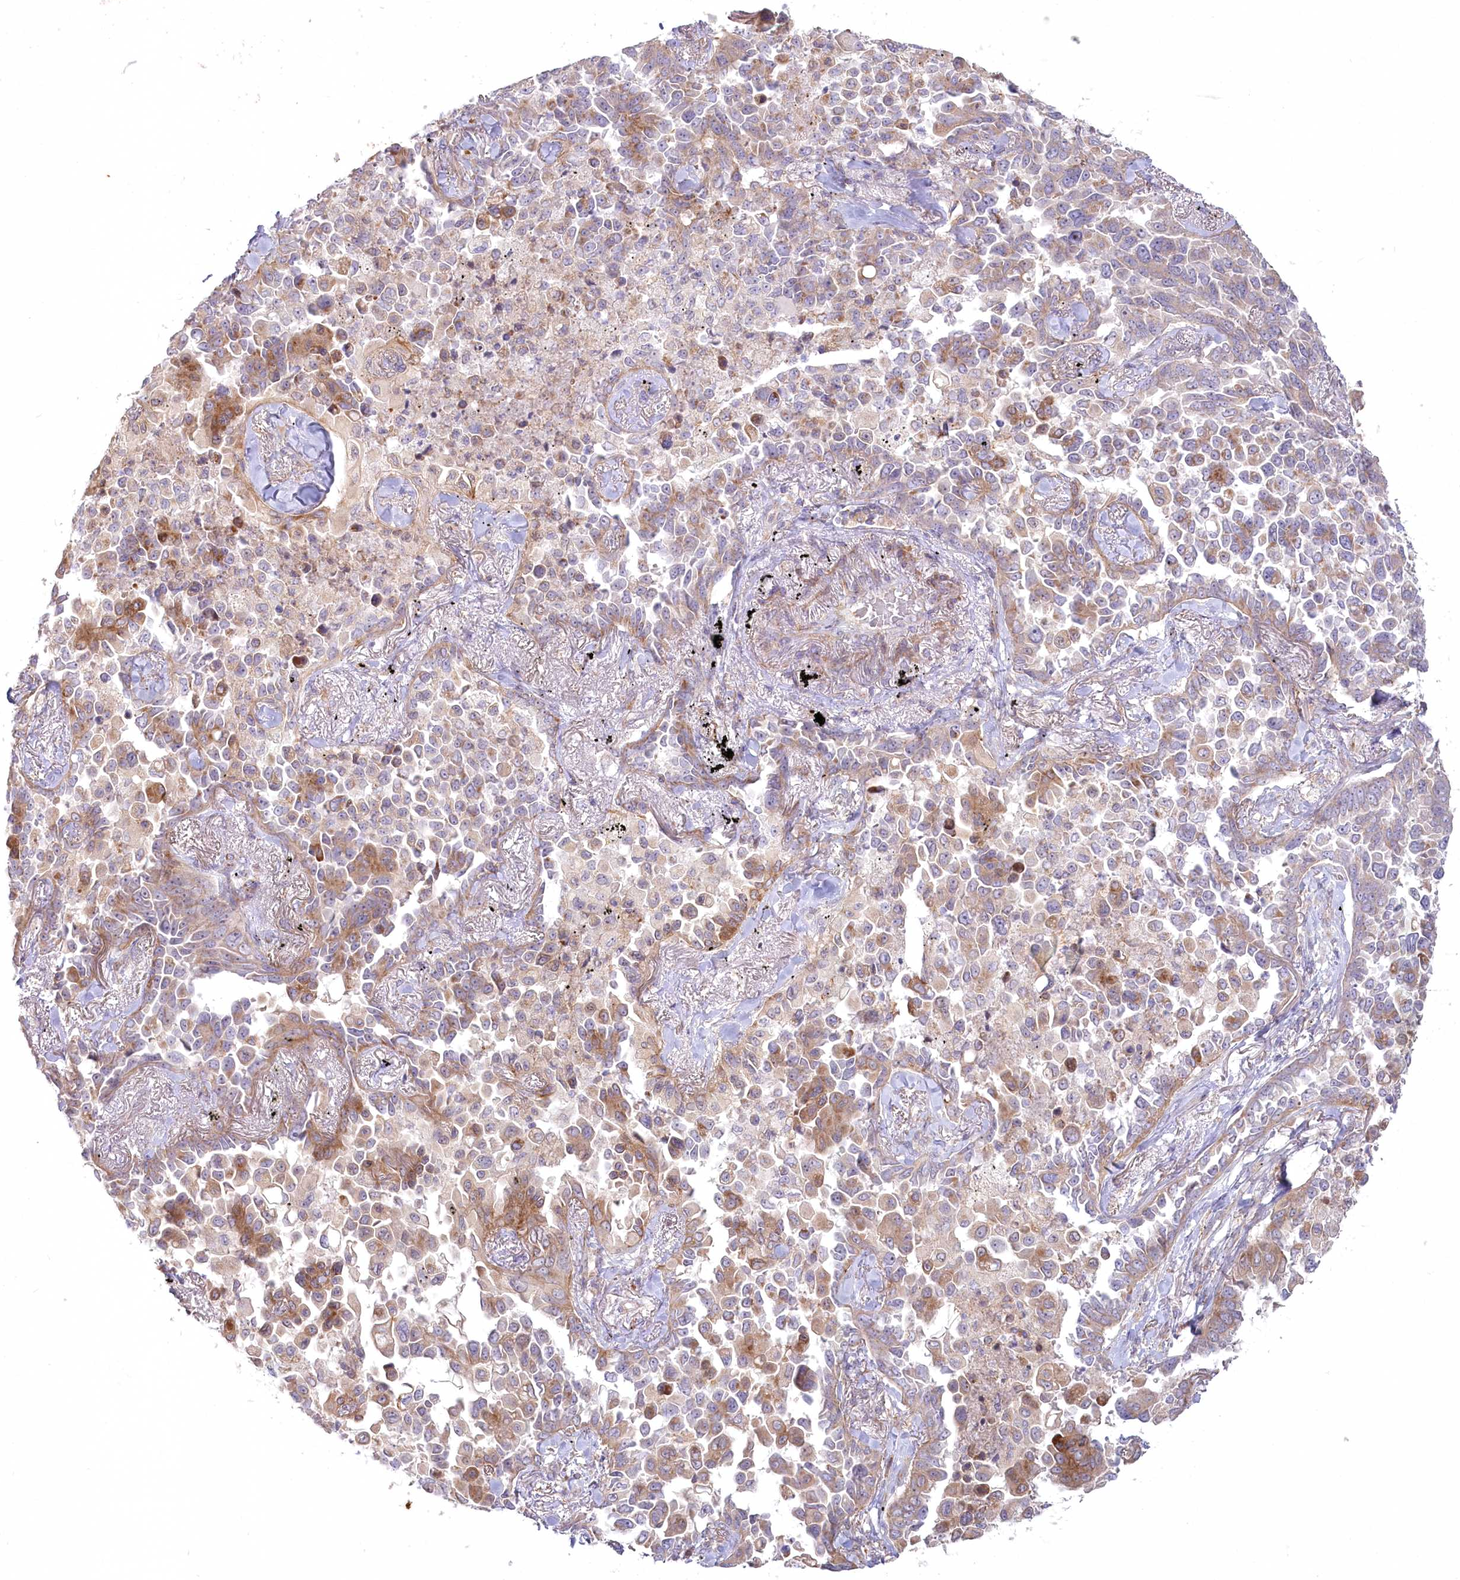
{"staining": {"intensity": "weak", "quantity": ">75%", "location": "cytoplasmic/membranous"}, "tissue": "lung cancer", "cell_type": "Tumor cells", "image_type": "cancer", "snomed": [{"axis": "morphology", "description": "Adenocarcinoma, NOS"}, {"axis": "topography", "description": "Lung"}], "caption": "Protein staining exhibits weak cytoplasmic/membranous staining in about >75% of tumor cells in lung adenocarcinoma.", "gene": "MTG1", "patient": {"sex": "female", "age": 67}}